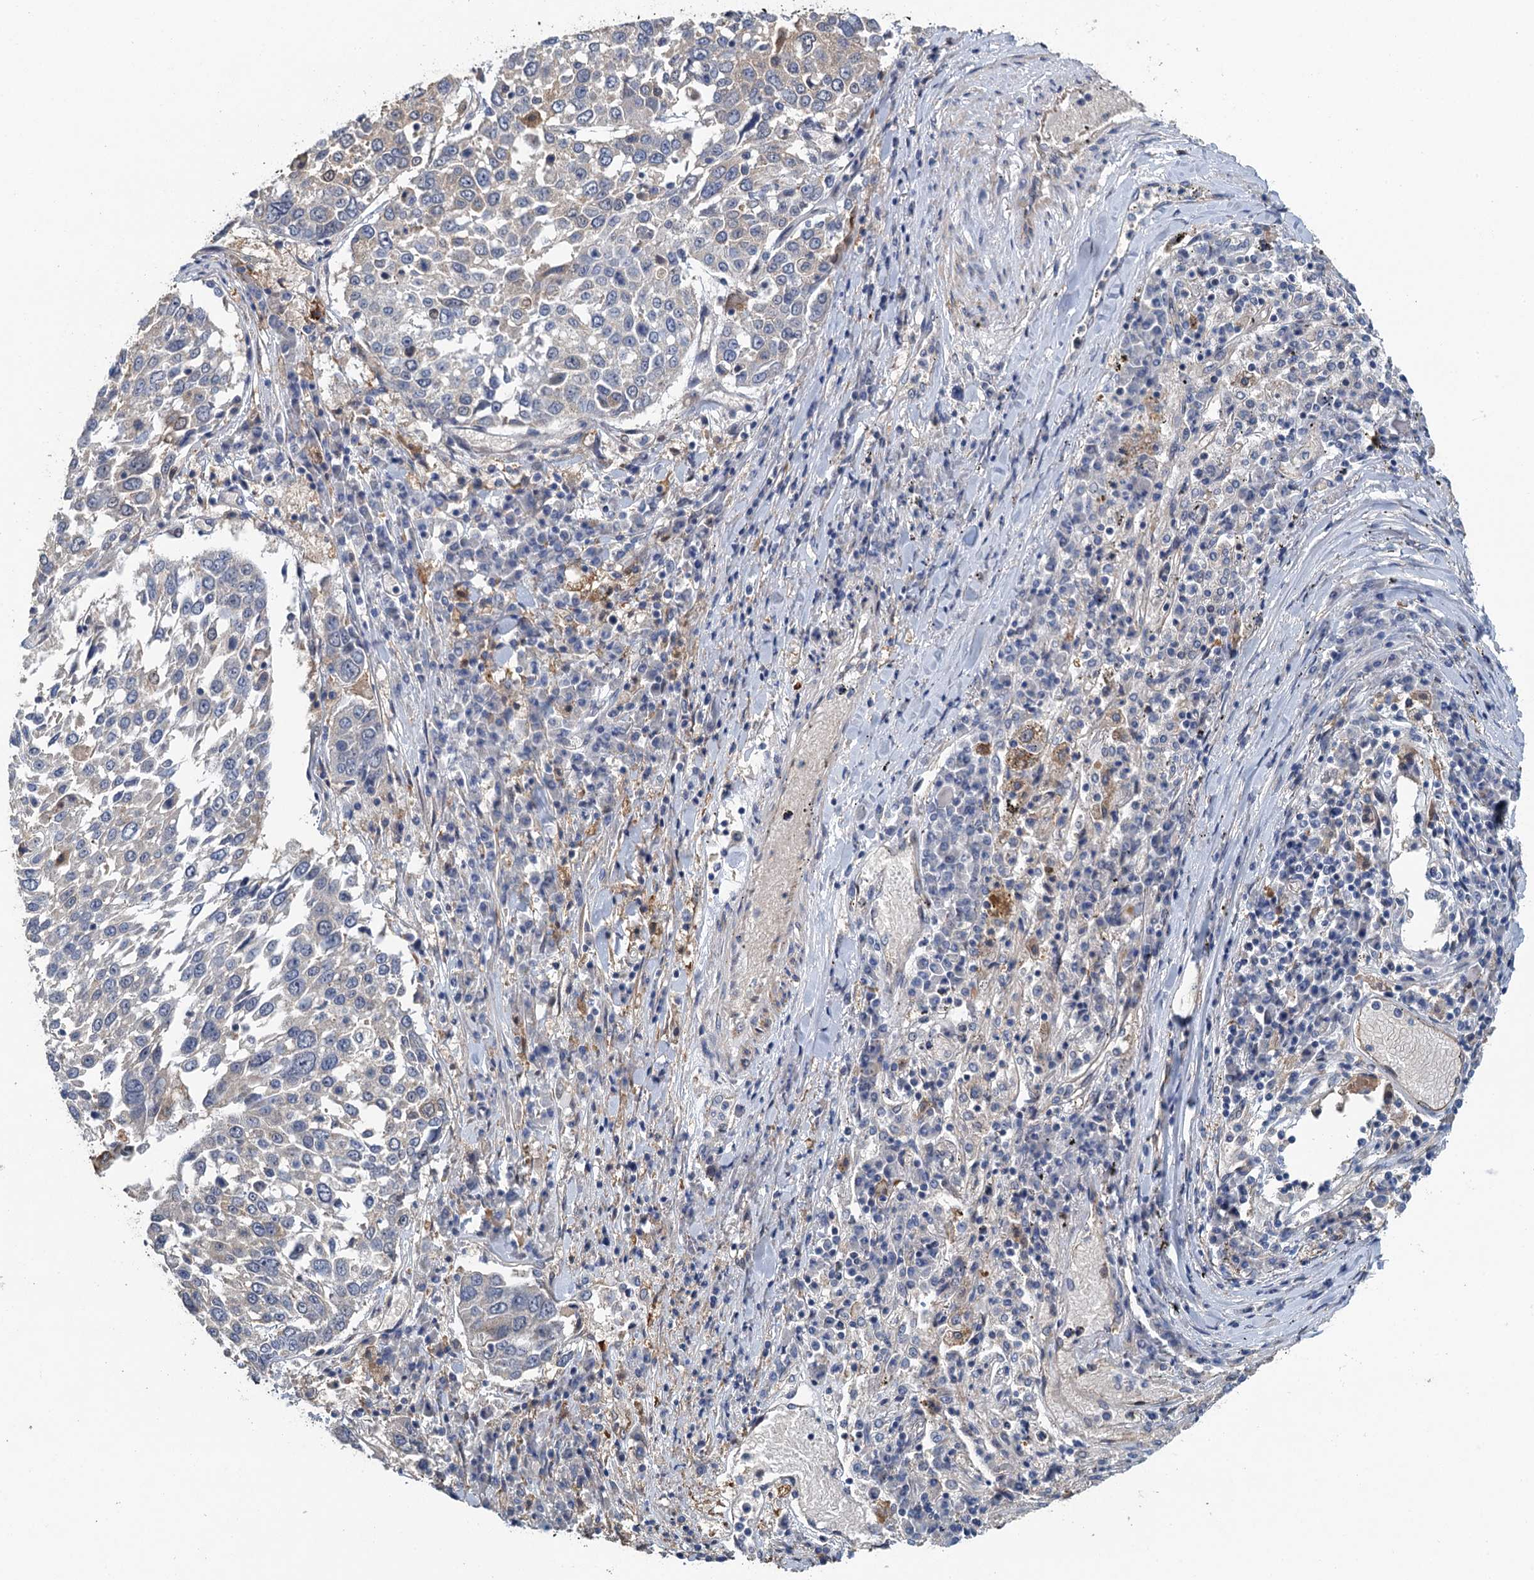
{"staining": {"intensity": "negative", "quantity": "none", "location": "none"}, "tissue": "lung cancer", "cell_type": "Tumor cells", "image_type": "cancer", "snomed": [{"axis": "morphology", "description": "Squamous cell carcinoma, NOS"}, {"axis": "topography", "description": "Lung"}], "caption": "This is a photomicrograph of immunohistochemistry staining of lung squamous cell carcinoma, which shows no expression in tumor cells.", "gene": "RSAD2", "patient": {"sex": "male", "age": 65}}